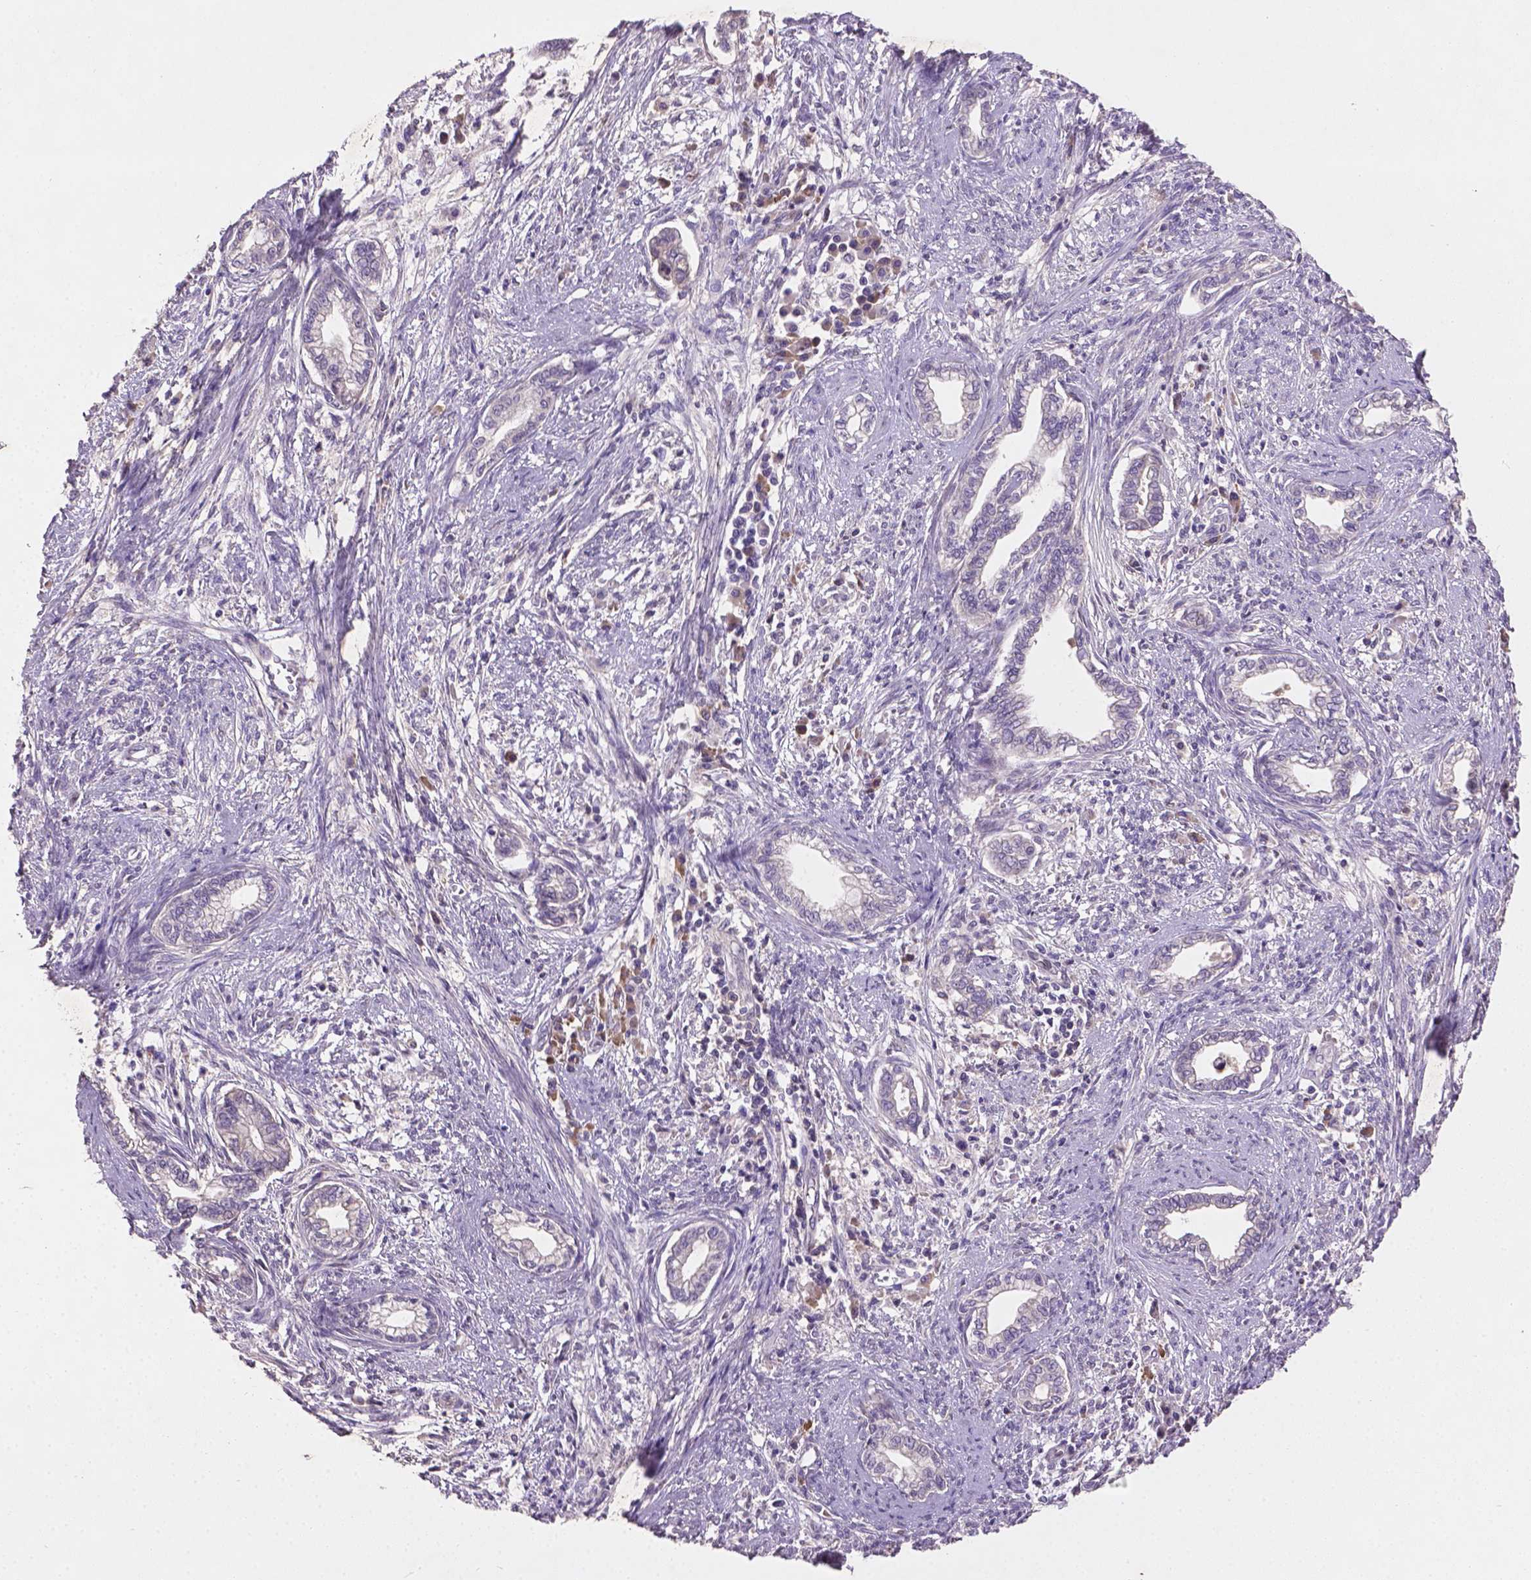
{"staining": {"intensity": "negative", "quantity": "none", "location": "none"}, "tissue": "cervical cancer", "cell_type": "Tumor cells", "image_type": "cancer", "snomed": [{"axis": "morphology", "description": "Adenocarcinoma, NOS"}, {"axis": "topography", "description": "Cervix"}], "caption": "There is no significant expression in tumor cells of adenocarcinoma (cervical).", "gene": "SOX17", "patient": {"sex": "female", "age": 62}}